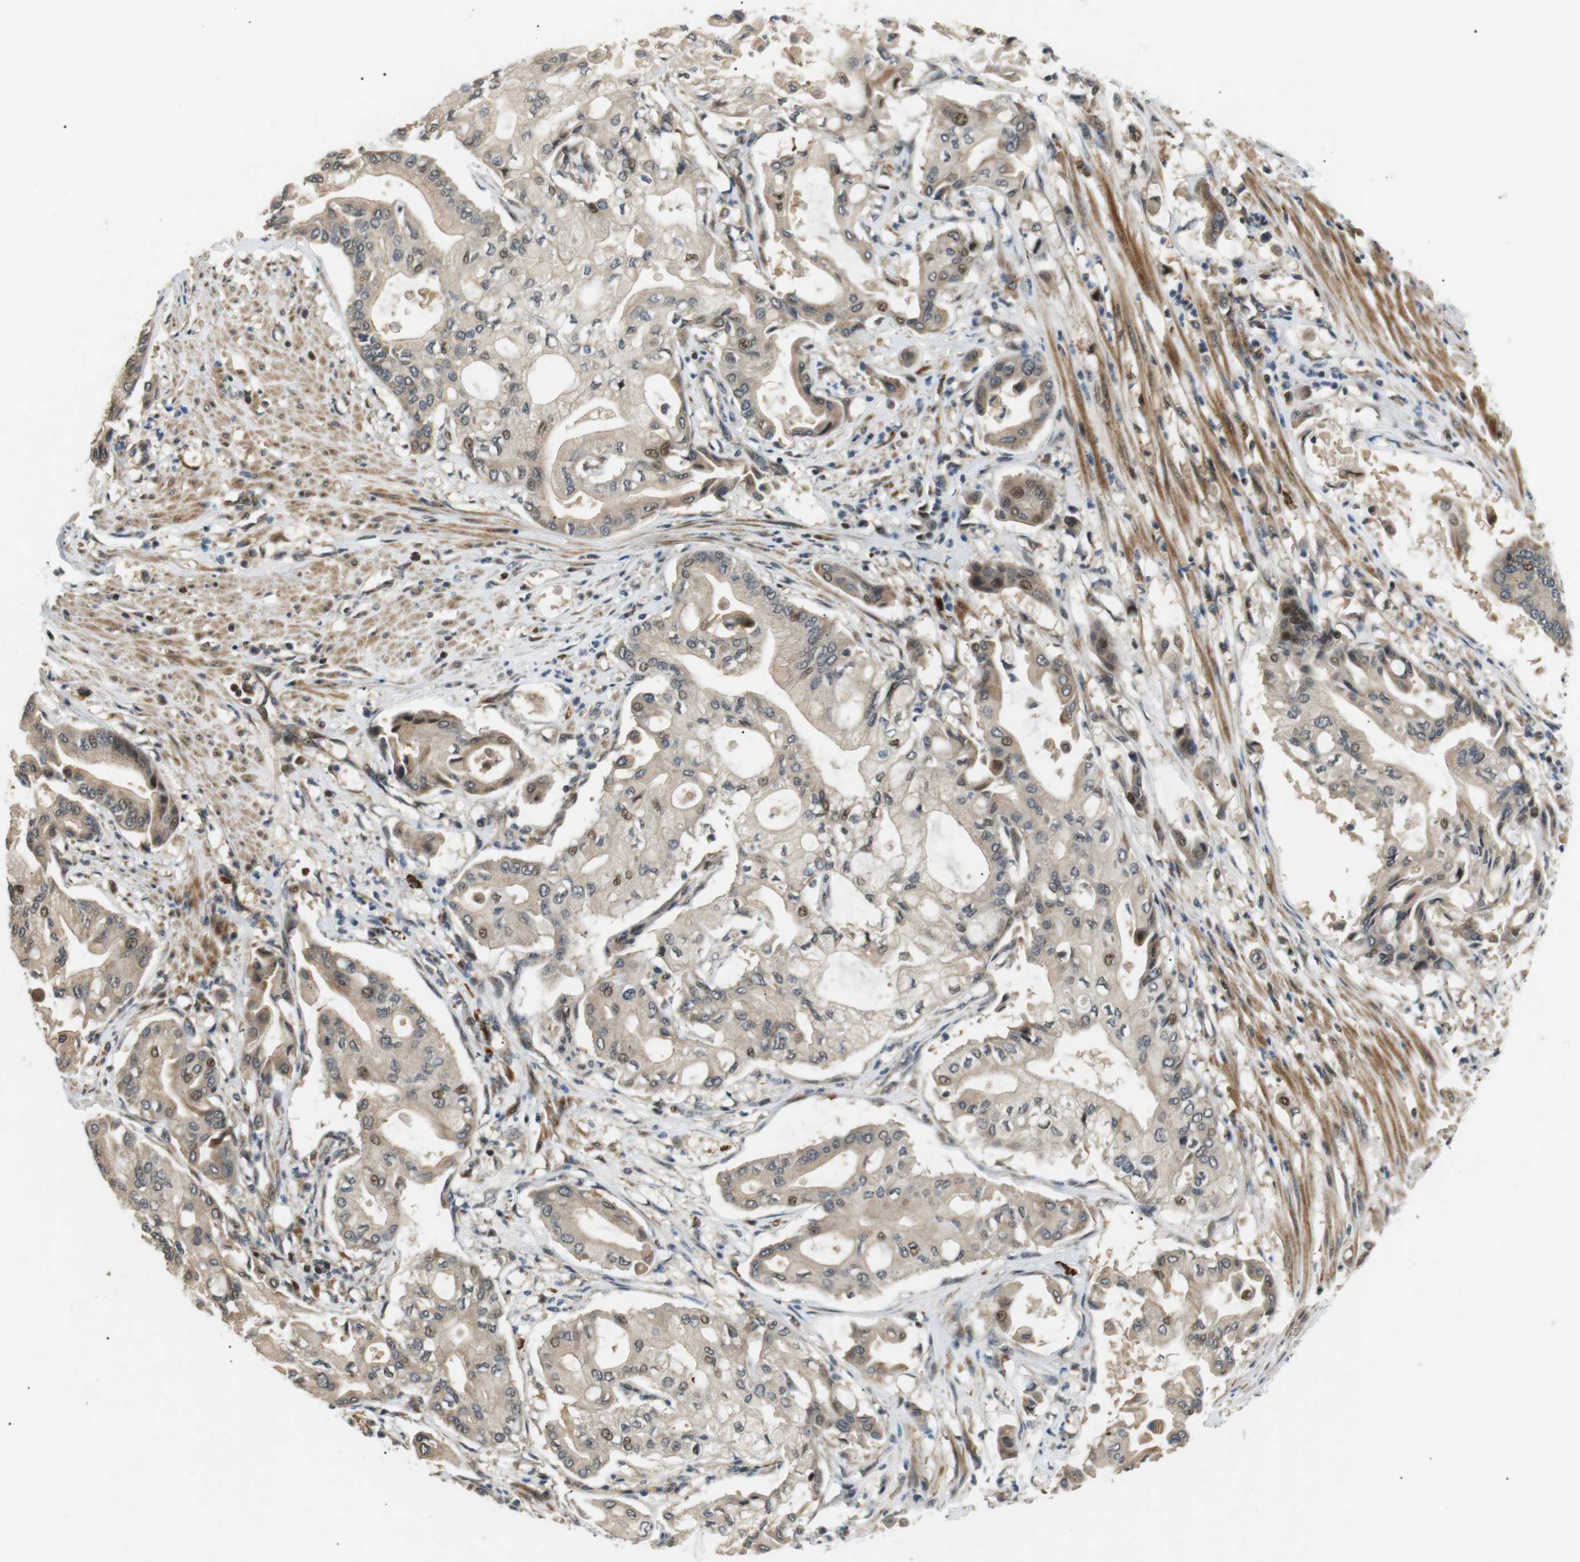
{"staining": {"intensity": "weak", "quantity": ">75%", "location": "cytoplasmic/membranous"}, "tissue": "pancreatic cancer", "cell_type": "Tumor cells", "image_type": "cancer", "snomed": [{"axis": "morphology", "description": "Adenocarcinoma, NOS"}, {"axis": "morphology", "description": "Adenocarcinoma, metastatic, NOS"}, {"axis": "topography", "description": "Lymph node"}, {"axis": "topography", "description": "Pancreas"}, {"axis": "topography", "description": "Duodenum"}], "caption": "Metastatic adenocarcinoma (pancreatic) stained for a protein reveals weak cytoplasmic/membranous positivity in tumor cells.", "gene": "HSPA13", "patient": {"sex": "female", "age": 64}}